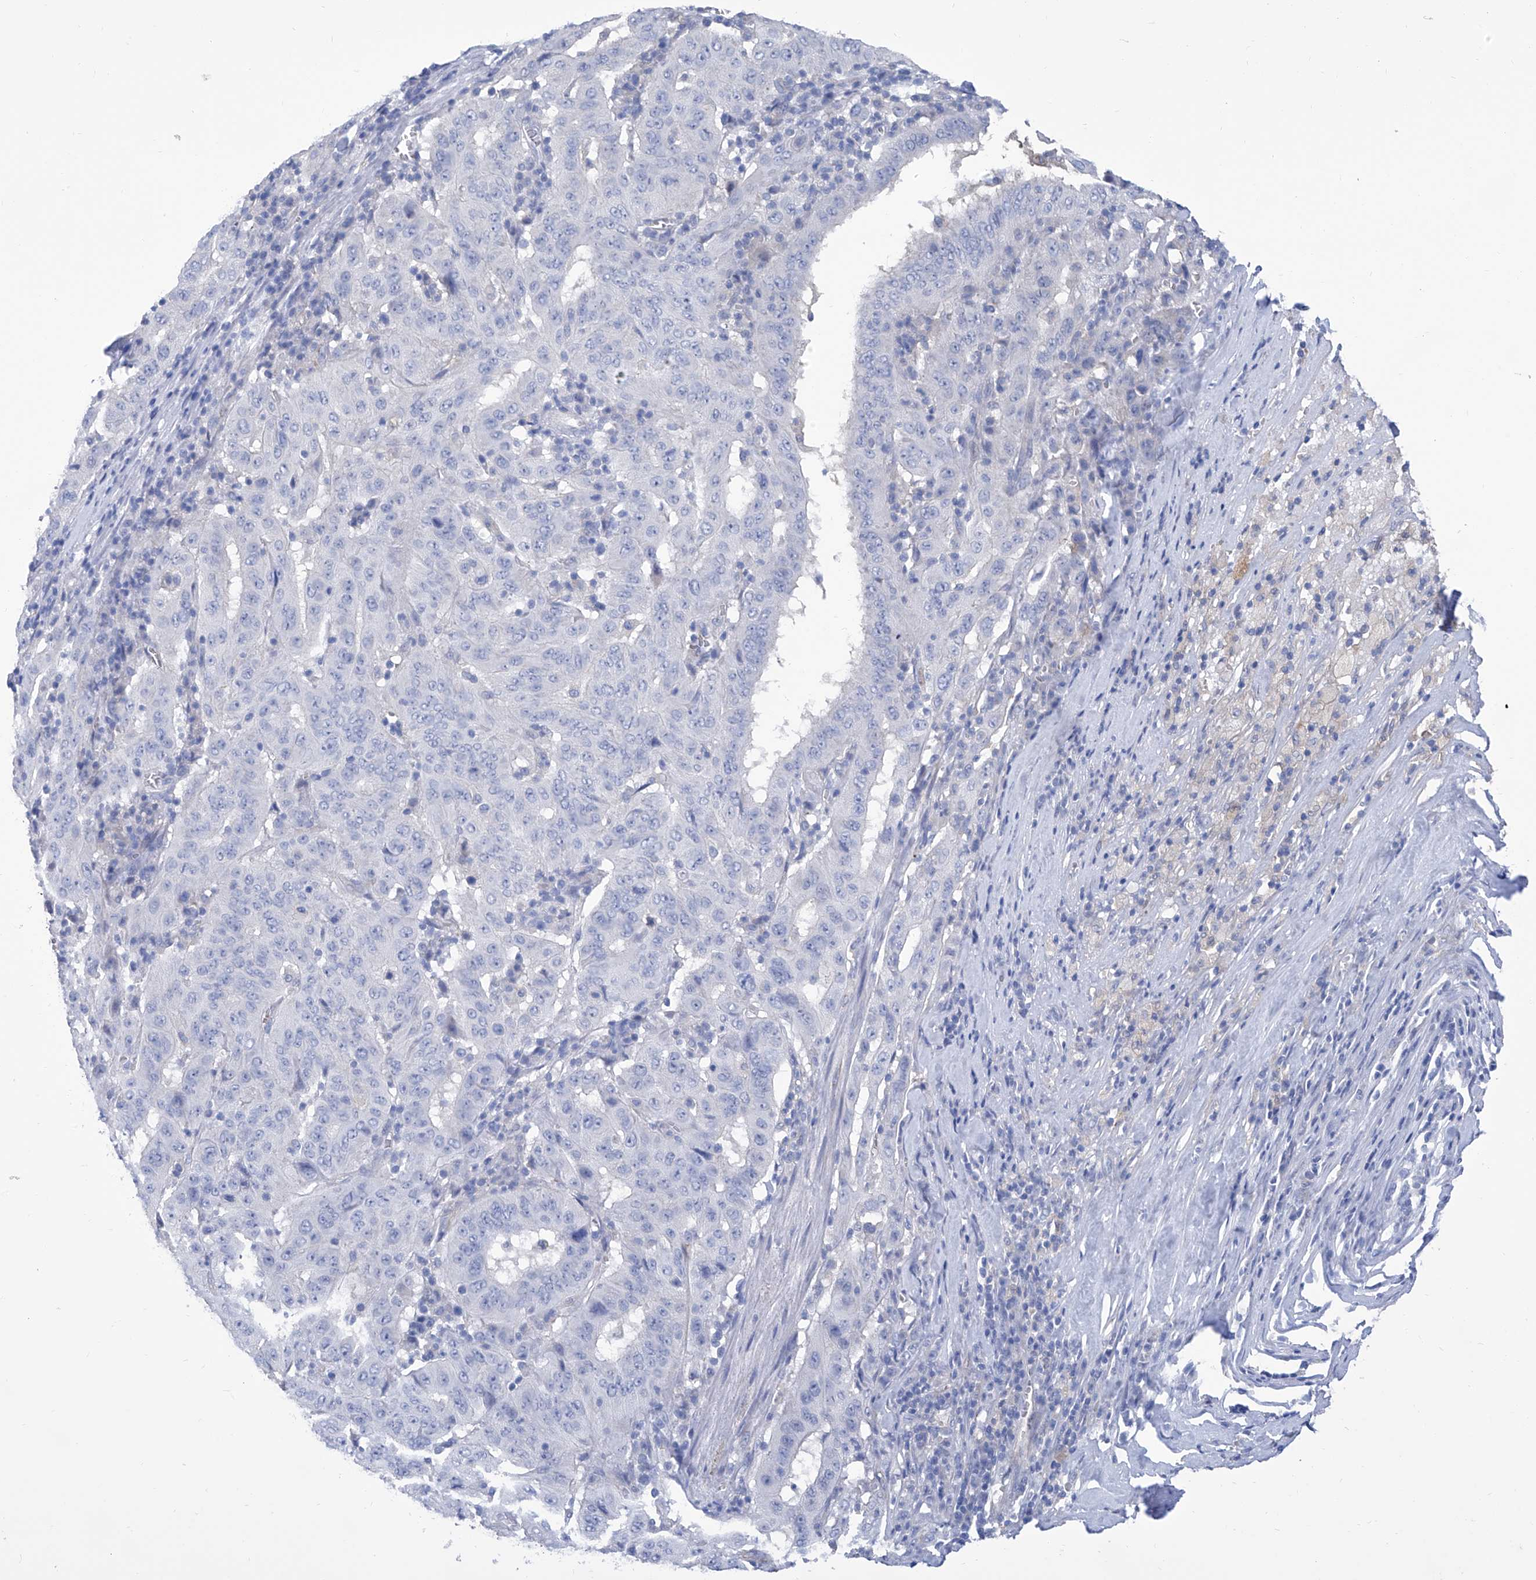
{"staining": {"intensity": "negative", "quantity": "none", "location": "none"}, "tissue": "pancreatic cancer", "cell_type": "Tumor cells", "image_type": "cancer", "snomed": [{"axis": "morphology", "description": "Adenocarcinoma, NOS"}, {"axis": "topography", "description": "Pancreas"}], "caption": "This is an immunohistochemistry photomicrograph of human adenocarcinoma (pancreatic). There is no expression in tumor cells.", "gene": "SMS", "patient": {"sex": "male", "age": 63}}